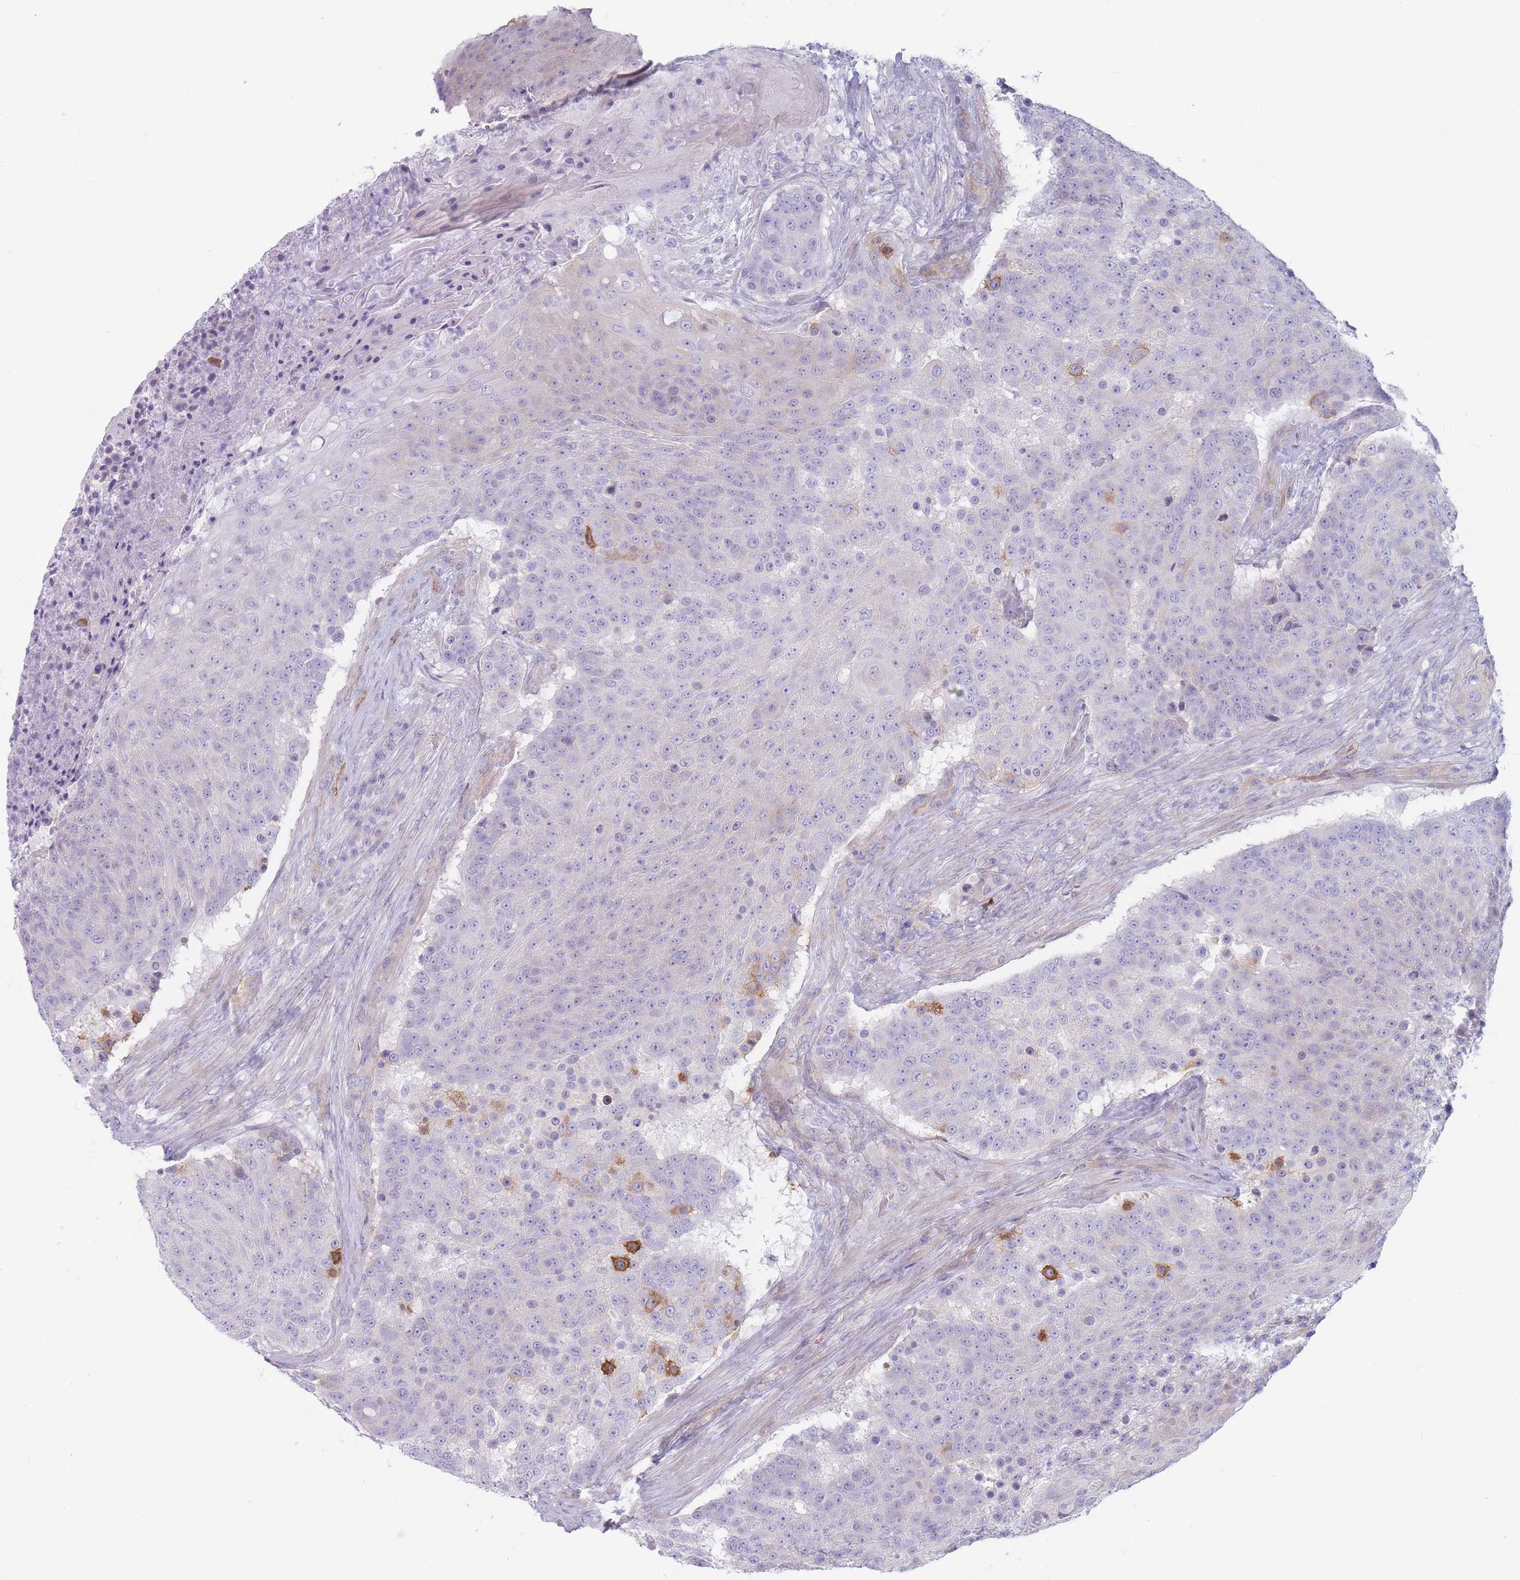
{"staining": {"intensity": "strong", "quantity": "<25%", "location": "cytoplasmic/membranous"}, "tissue": "urothelial cancer", "cell_type": "Tumor cells", "image_type": "cancer", "snomed": [{"axis": "morphology", "description": "Urothelial carcinoma, High grade"}, {"axis": "topography", "description": "Urinary bladder"}], "caption": "Immunohistochemical staining of human high-grade urothelial carcinoma shows medium levels of strong cytoplasmic/membranous protein positivity in approximately <25% of tumor cells. (Stains: DAB in brown, nuclei in blue, Microscopy: brightfield microscopy at high magnification).", "gene": "PLPP1", "patient": {"sex": "female", "age": 63}}